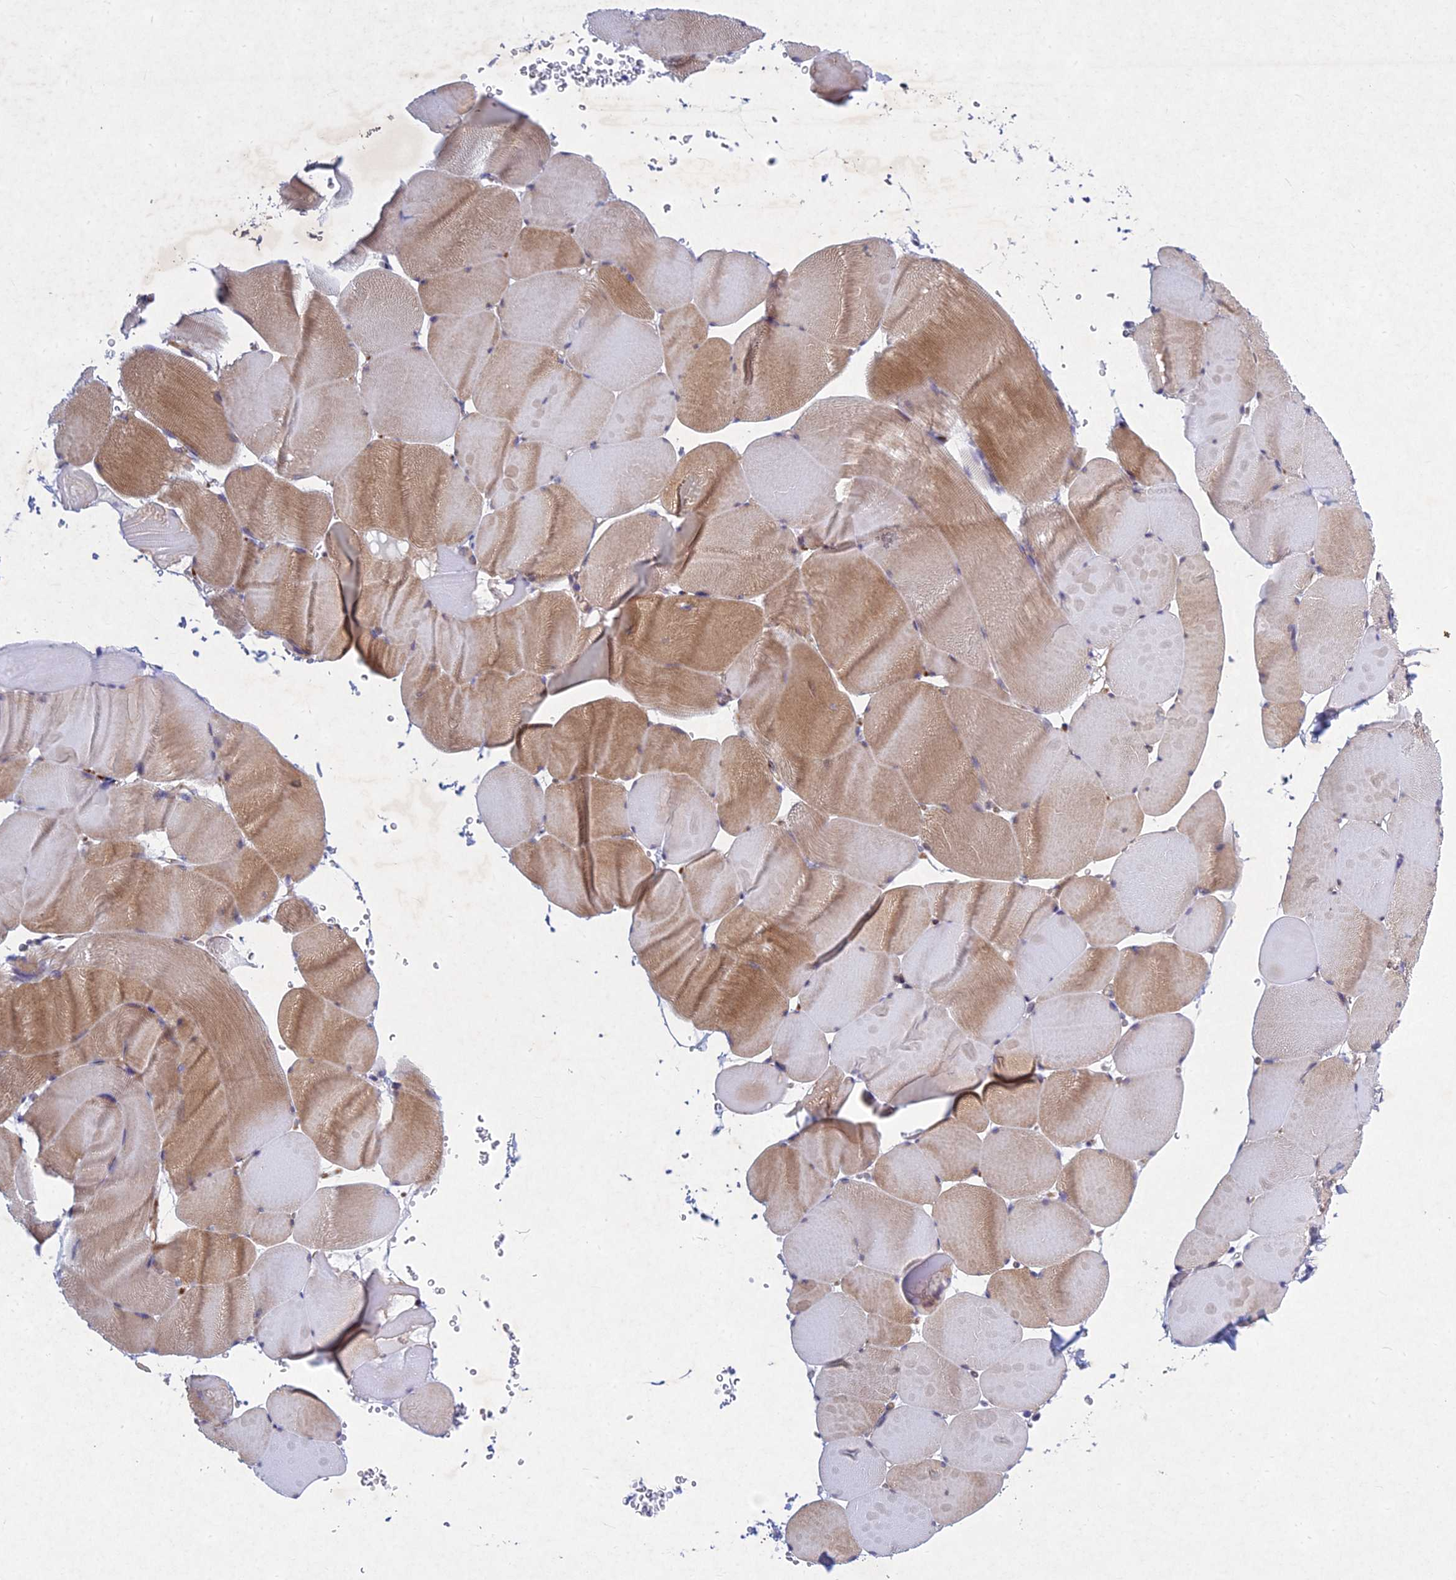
{"staining": {"intensity": "moderate", "quantity": "<25%", "location": "cytoplasmic/membranous"}, "tissue": "skeletal muscle", "cell_type": "Myocytes", "image_type": "normal", "snomed": [{"axis": "morphology", "description": "Normal tissue, NOS"}, {"axis": "topography", "description": "Skeletal muscle"}], "caption": "The immunohistochemical stain highlights moderate cytoplasmic/membranous positivity in myocytes of benign skeletal muscle. The staining is performed using DAB (3,3'-diaminobenzidine) brown chromogen to label protein expression. The nuclei are counter-stained blue using hematoxylin.", "gene": "PTHLH", "patient": {"sex": "male", "age": 62}}